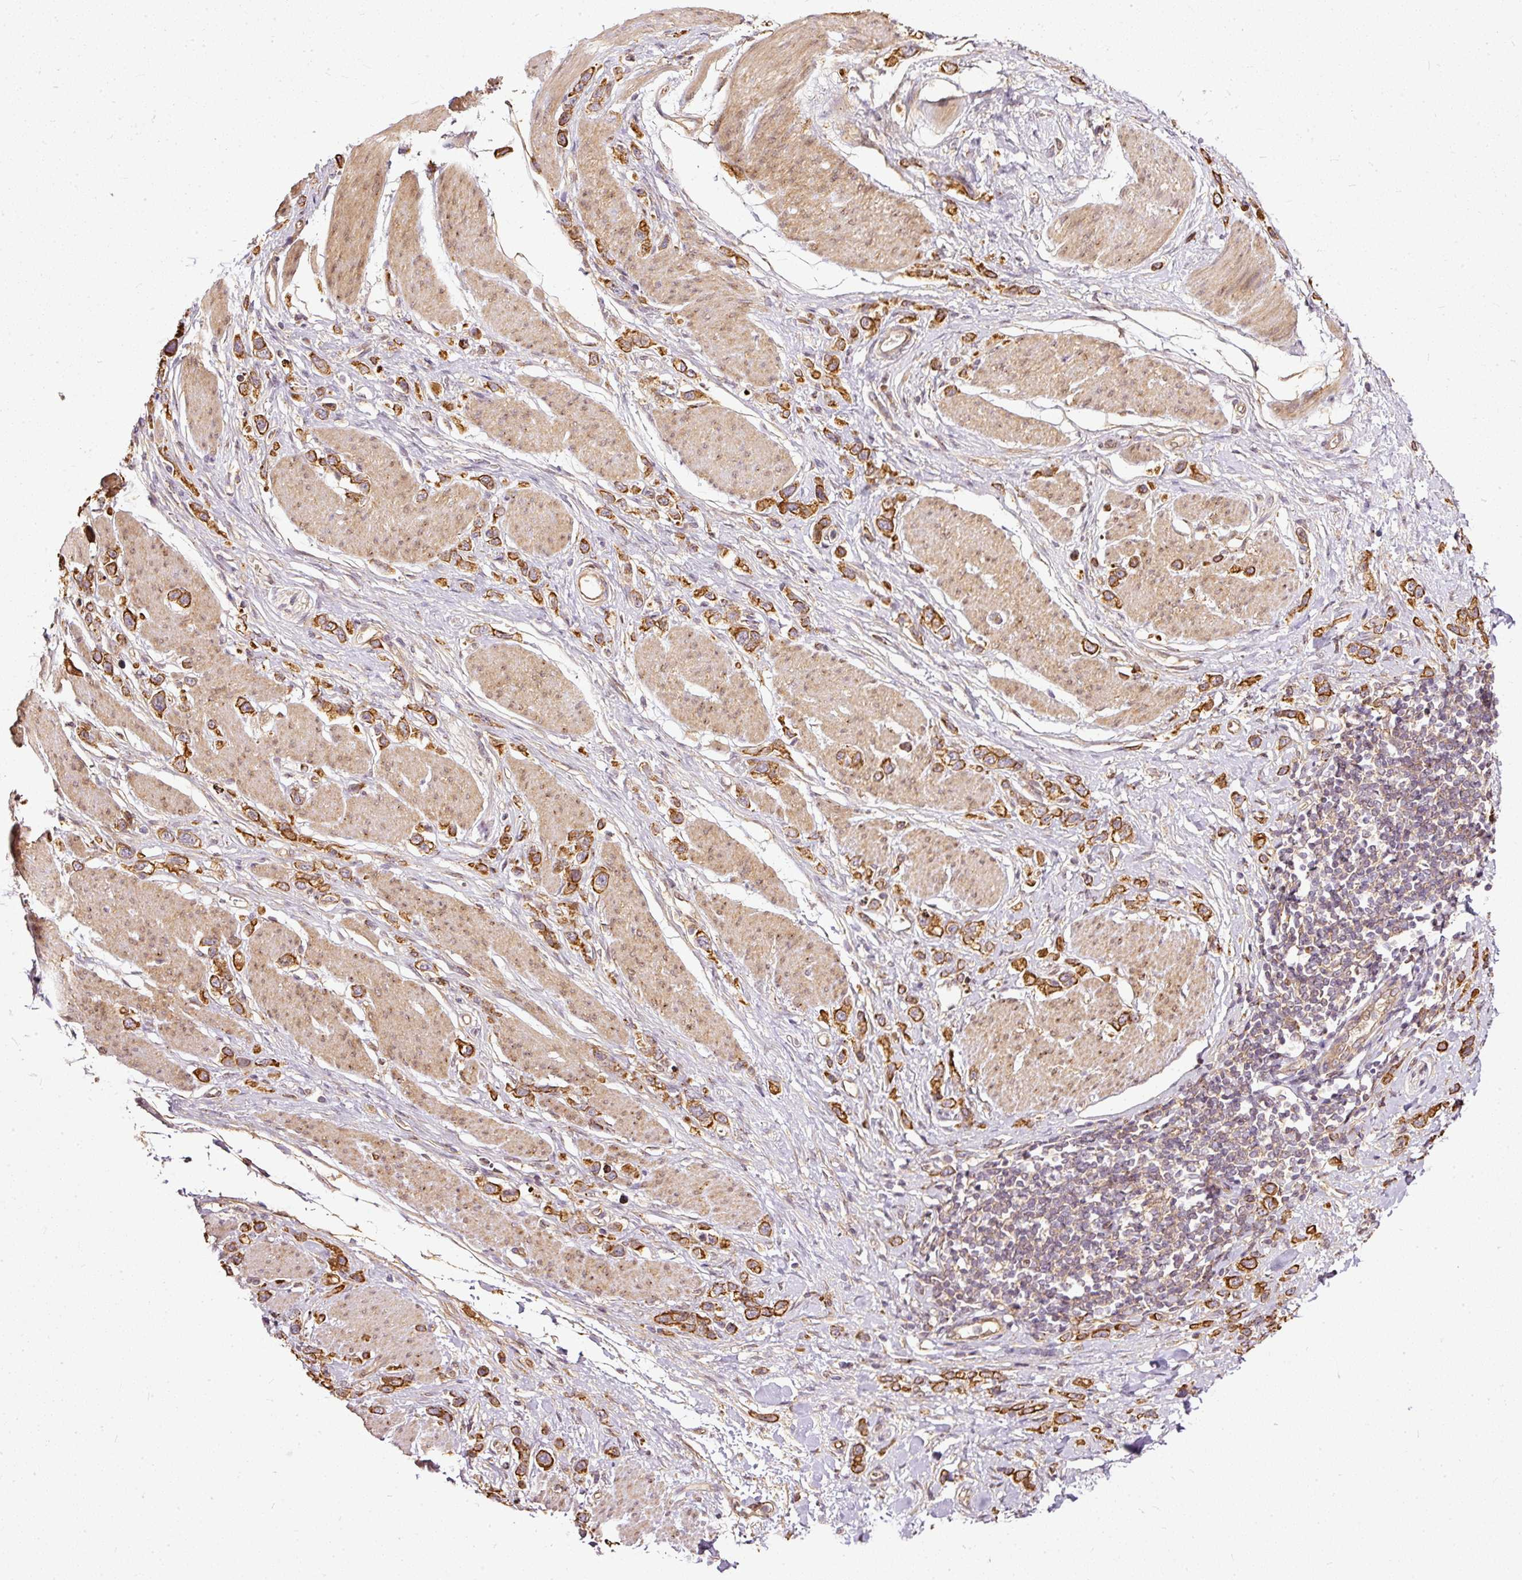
{"staining": {"intensity": "strong", "quantity": ">75%", "location": "cytoplasmic/membranous"}, "tissue": "stomach cancer", "cell_type": "Tumor cells", "image_type": "cancer", "snomed": [{"axis": "morphology", "description": "Adenocarcinoma, NOS"}, {"axis": "topography", "description": "Stomach"}], "caption": "Immunohistochemistry (IHC) histopathology image of neoplastic tissue: stomach adenocarcinoma stained using immunohistochemistry demonstrates high levels of strong protein expression localized specifically in the cytoplasmic/membranous of tumor cells, appearing as a cytoplasmic/membranous brown color.", "gene": "MIF4GD", "patient": {"sex": "female", "age": 65}}